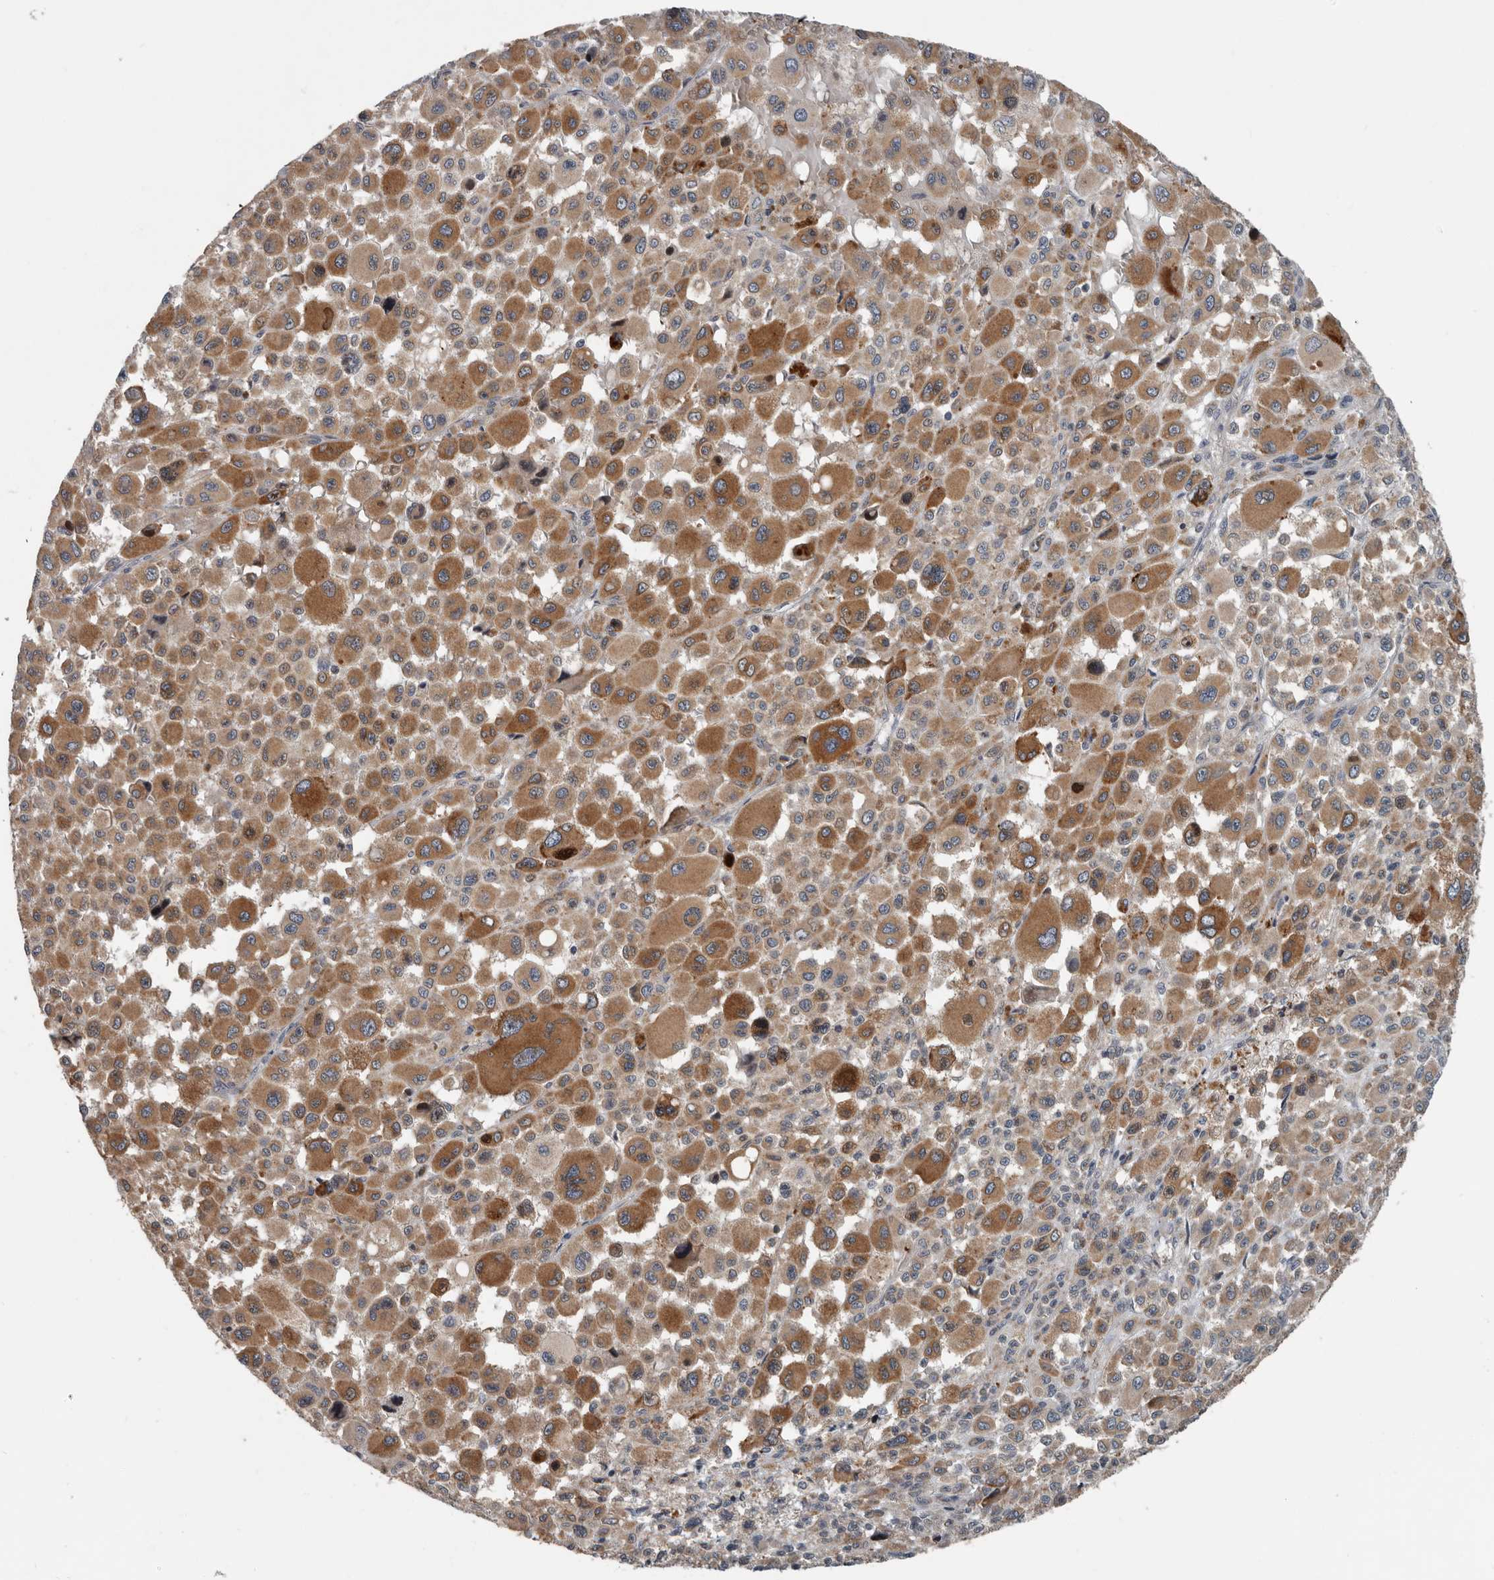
{"staining": {"intensity": "moderate", "quantity": ">75%", "location": "cytoplasmic/membranous"}, "tissue": "melanoma", "cell_type": "Tumor cells", "image_type": "cancer", "snomed": [{"axis": "morphology", "description": "Malignant melanoma, Metastatic site"}, {"axis": "topography", "description": "Skin"}], "caption": "Tumor cells demonstrate medium levels of moderate cytoplasmic/membranous positivity in about >75% of cells in melanoma.", "gene": "TMEM199", "patient": {"sex": "female", "age": 74}}